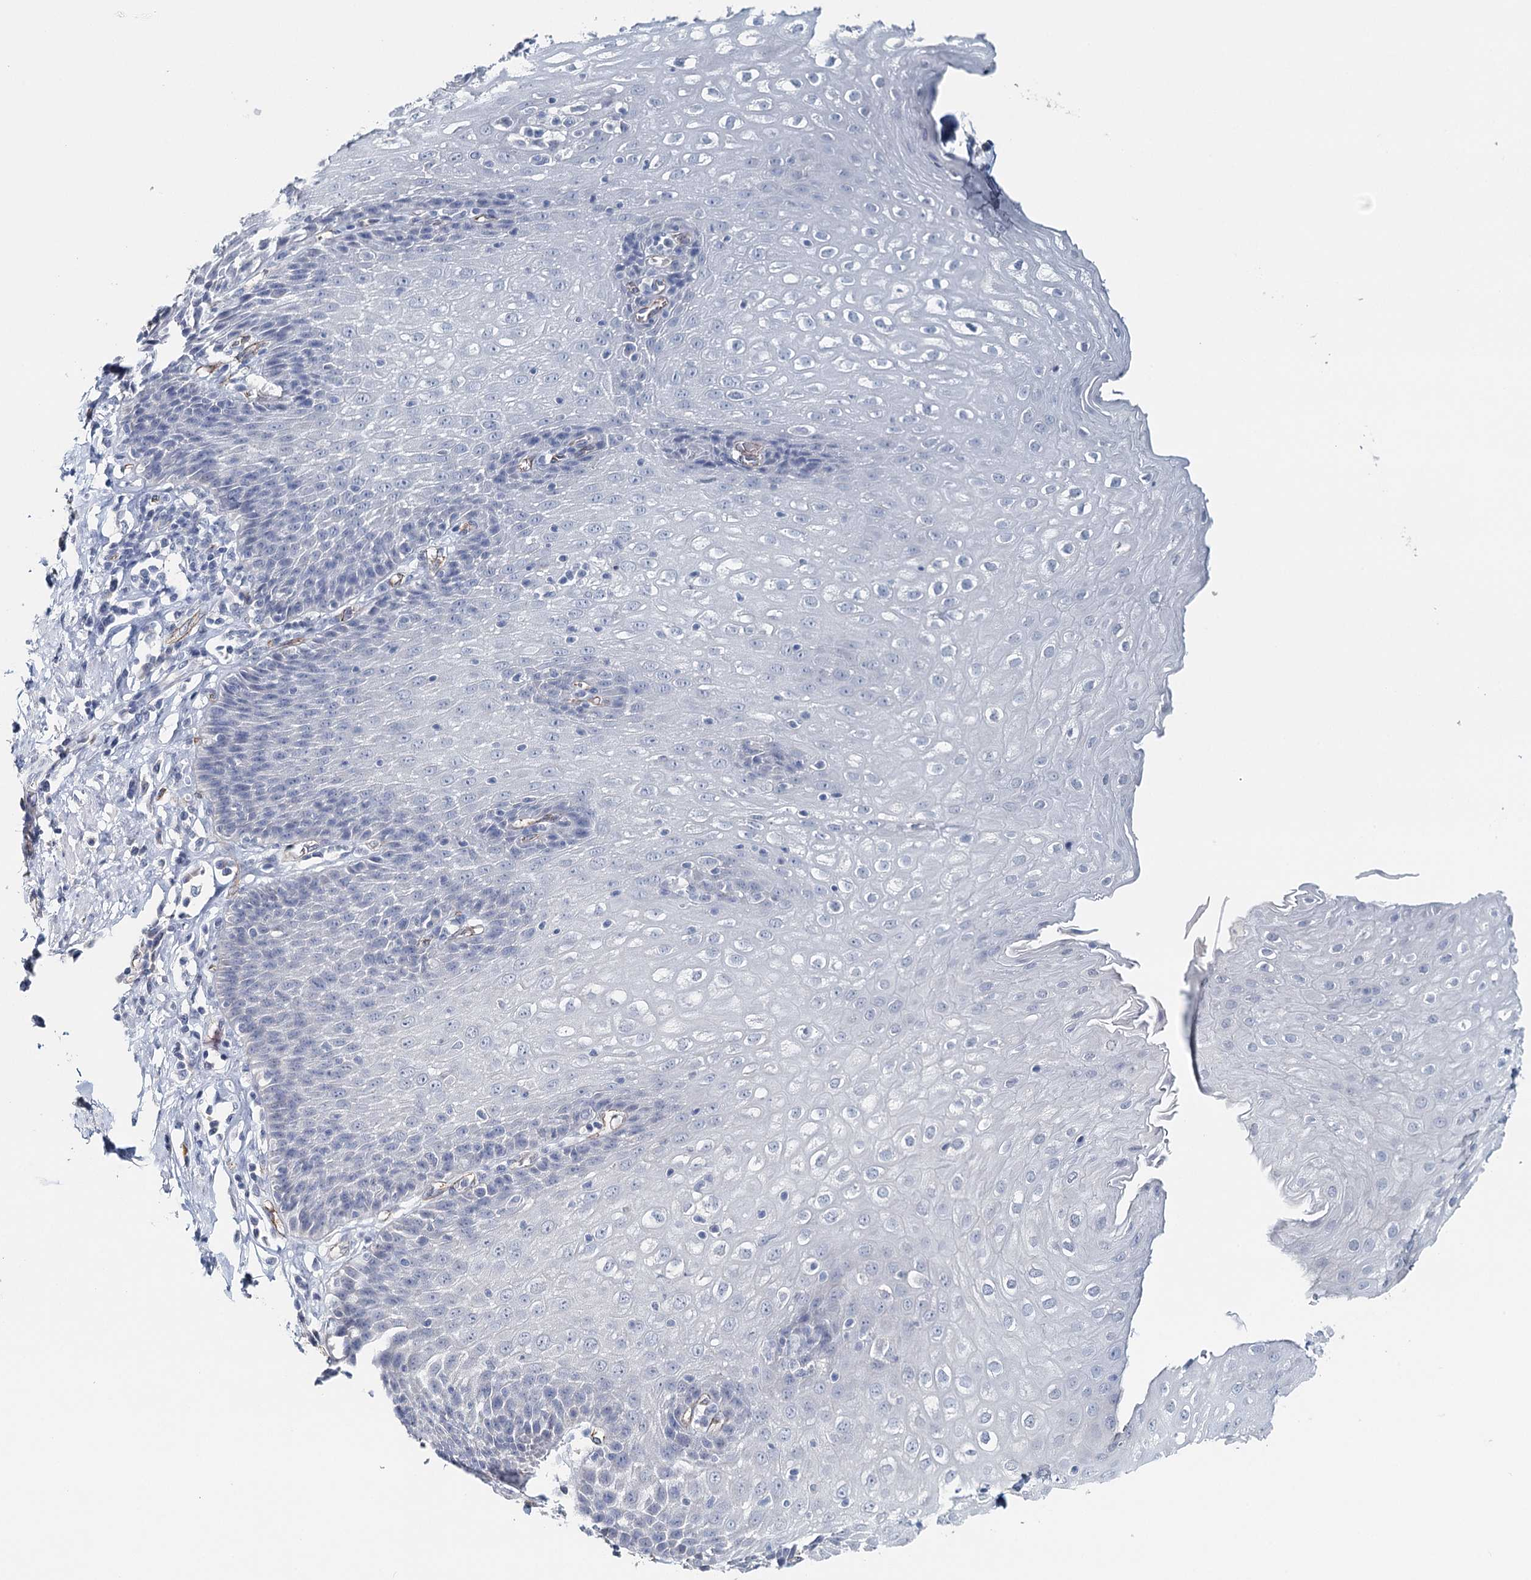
{"staining": {"intensity": "negative", "quantity": "none", "location": "none"}, "tissue": "esophagus", "cell_type": "Squamous epithelial cells", "image_type": "normal", "snomed": [{"axis": "morphology", "description": "Normal tissue, NOS"}, {"axis": "topography", "description": "Esophagus"}], "caption": "This is an IHC image of normal esophagus. There is no expression in squamous epithelial cells.", "gene": "SYNPO", "patient": {"sex": "female", "age": 61}}